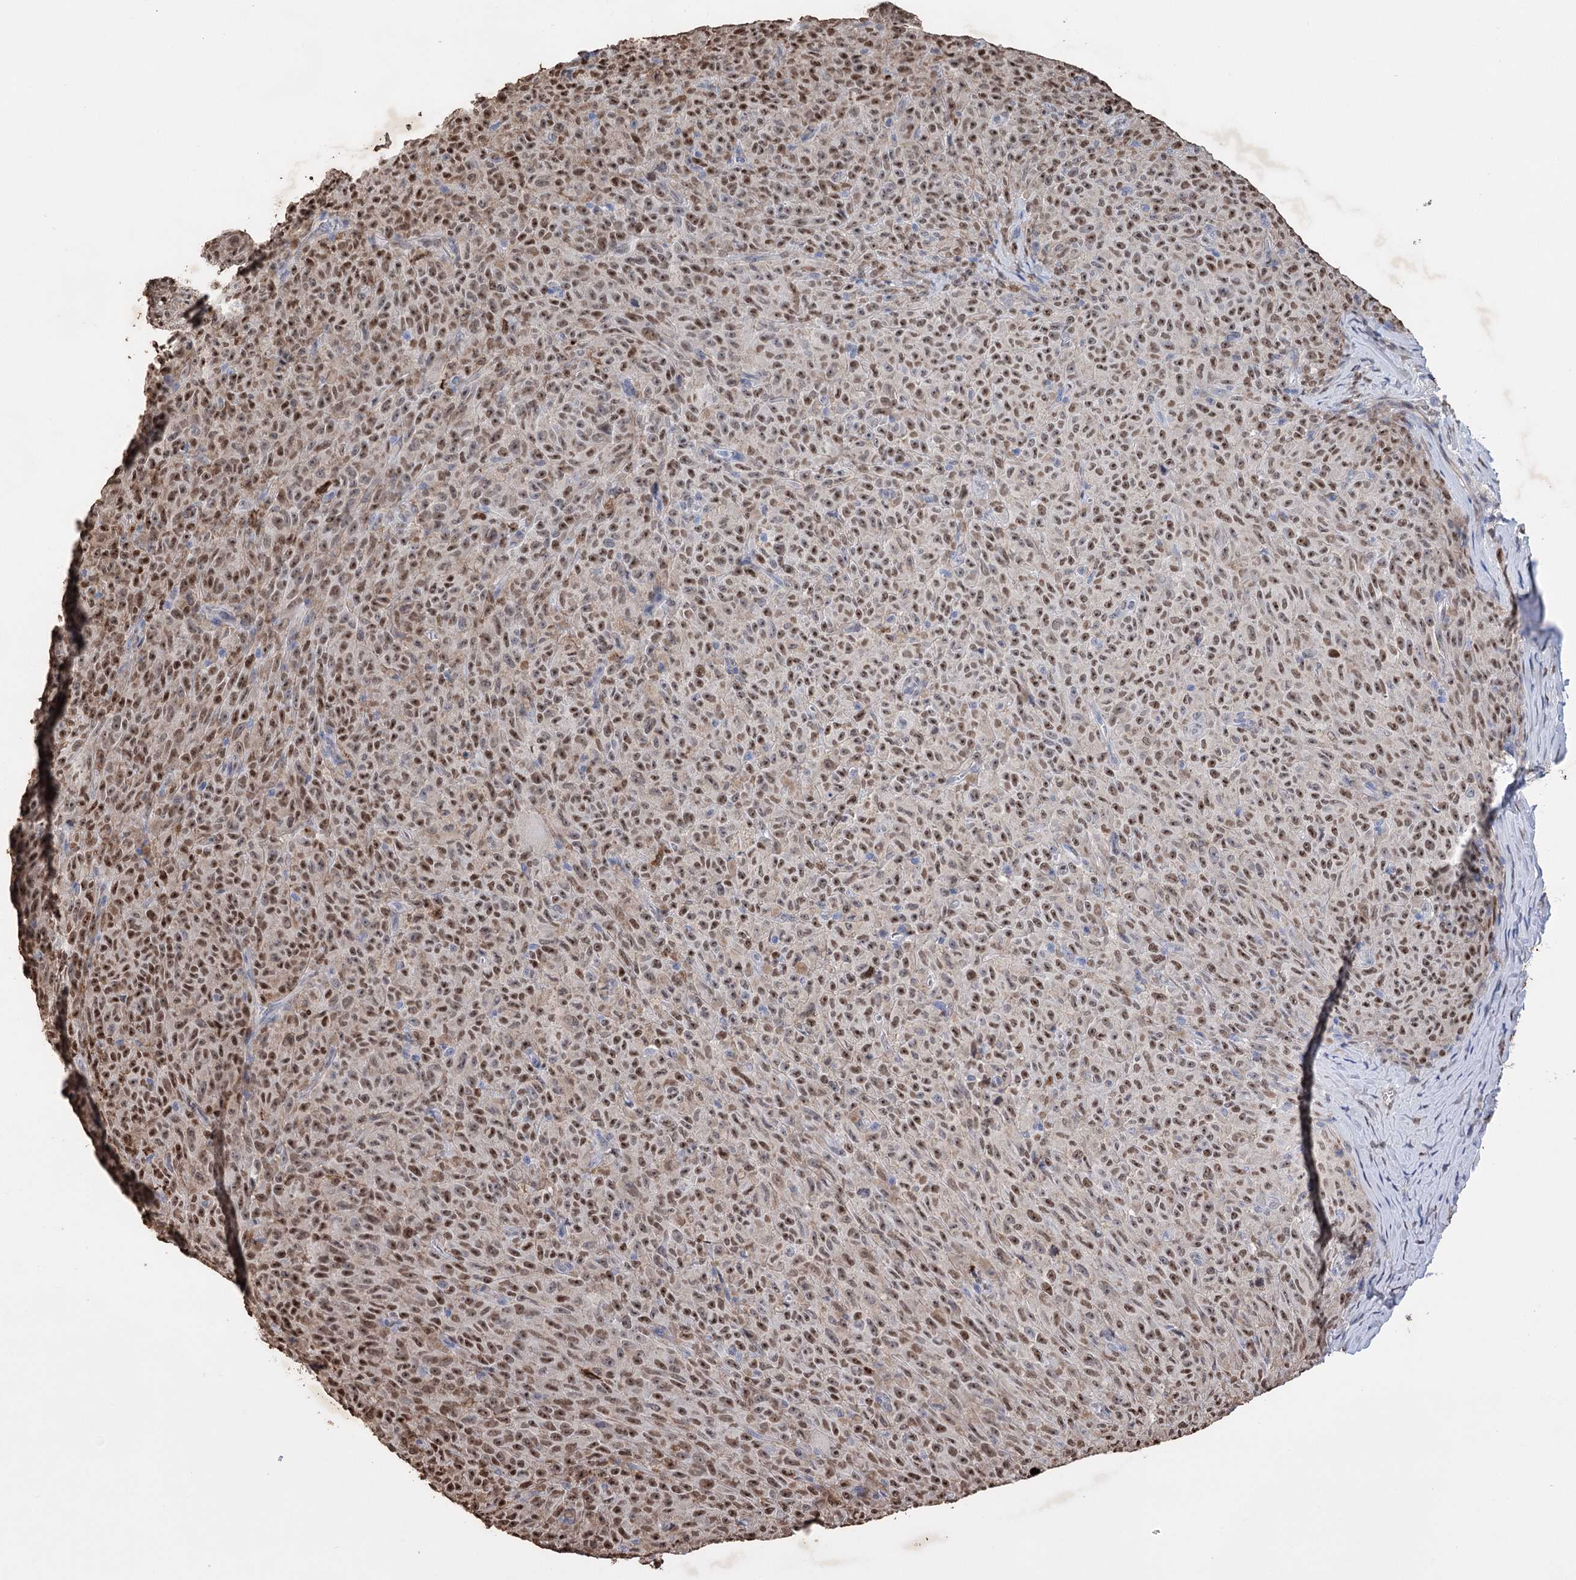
{"staining": {"intensity": "moderate", "quantity": ">75%", "location": "nuclear"}, "tissue": "melanoma", "cell_type": "Tumor cells", "image_type": "cancer", "snomed": [{"axis": "morphology", "description": "Malignant melanoma, NOS"}, {"axis": "topography", "description": "Skin"}], "caption": "Moderate nuclear expression for a protein is identified in approximately >75% of tumor cells of melanoma using IHC.", "gene": "NFU1", "patient": {"sex": "female", "age": 82}}